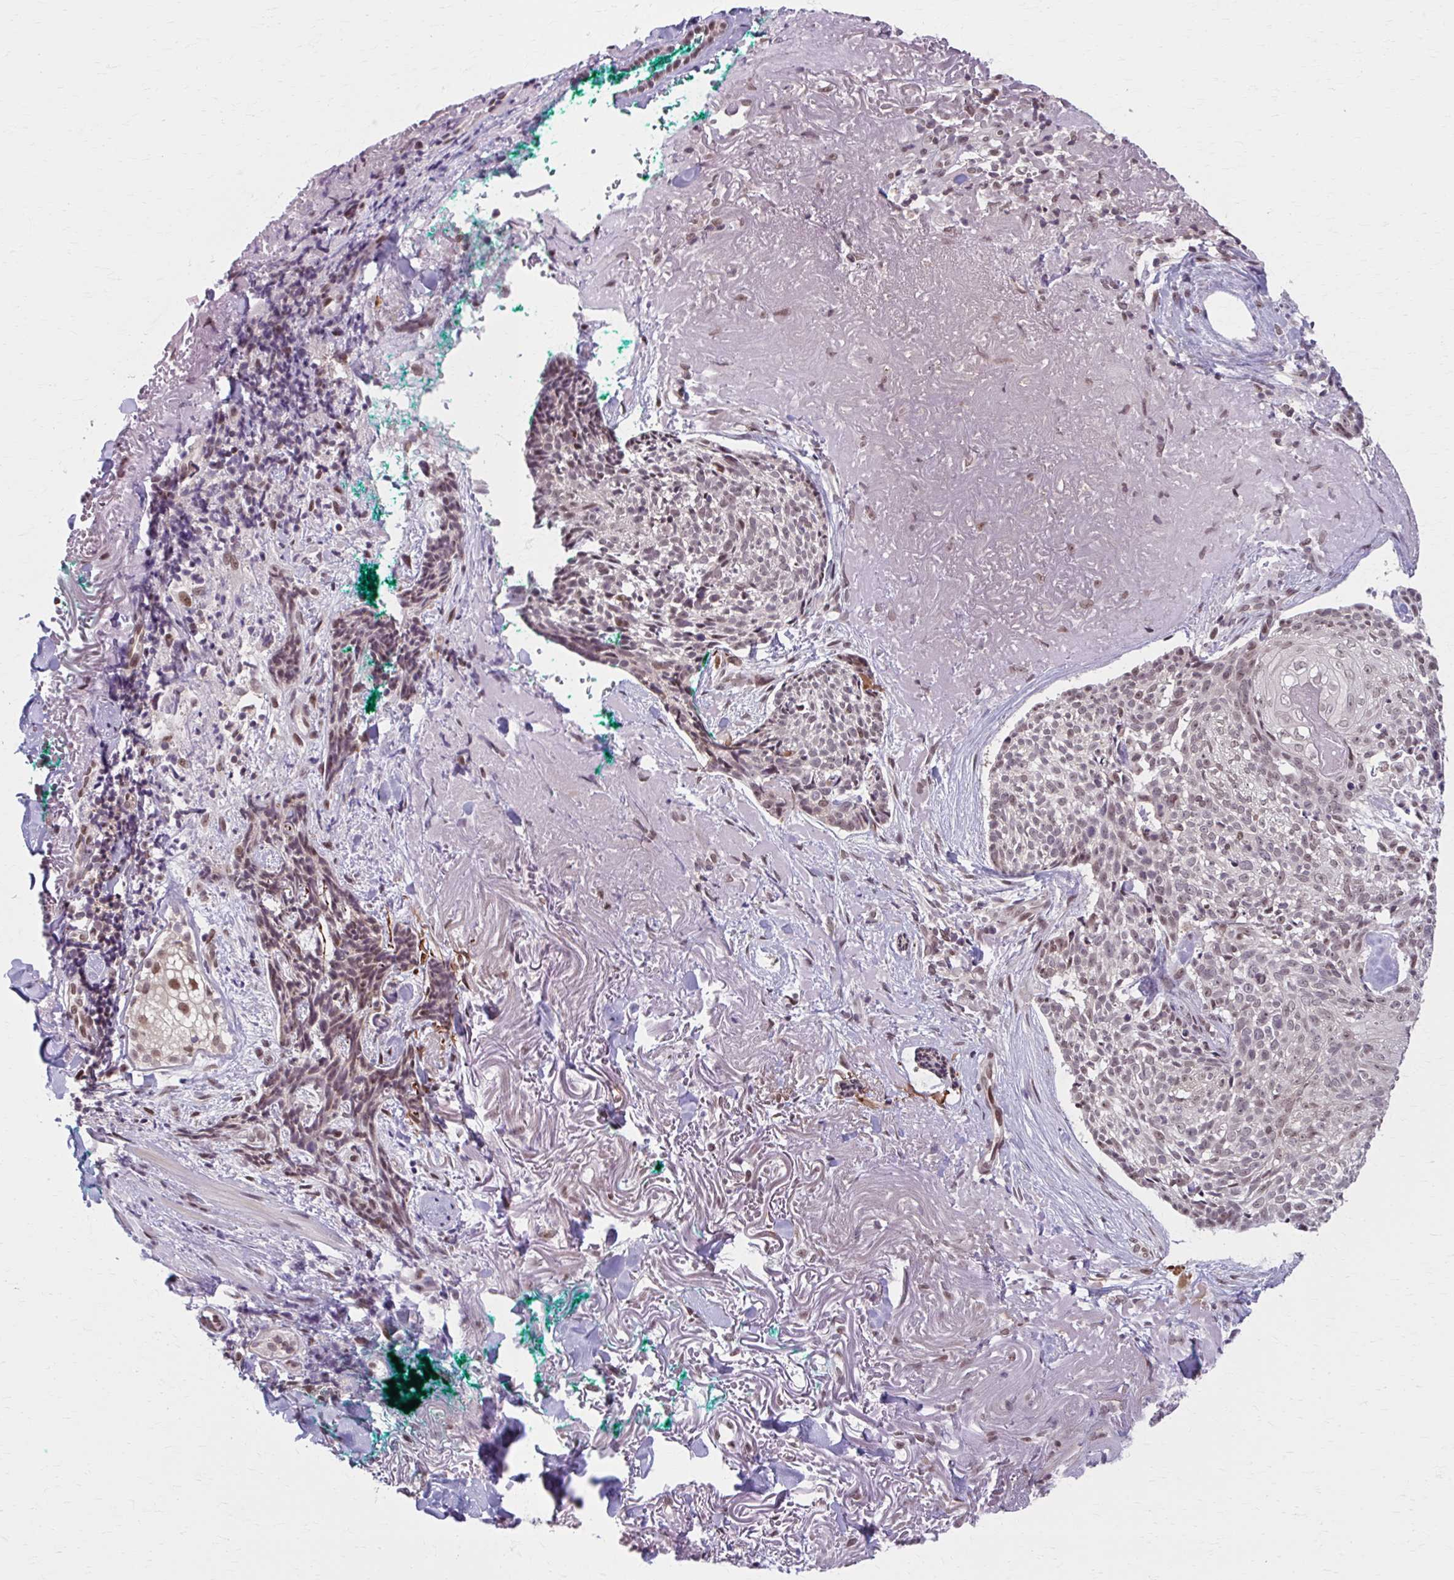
{"staining": {"intensity": "moderate", "quantity": "25%-75%", "location": "nuclear"}, "tissue": "skin cancer", "cell_type": "Tumor cells", "image_type": "cancer", "snomed": [{"axis": "morphology", "description": "Basal cell carcinoma"}, {"axis": "topography", "description": "Skin"}, {"axis": "topography", "description": "Skin of face"}], "caption": "Skin cancer (basal cell carcinoma) stained for a protein demonstrates moderate nuclear positivity in tumor cells.", "gene": "SETBP1", "patient": {"sex": "female", "age": 95}}